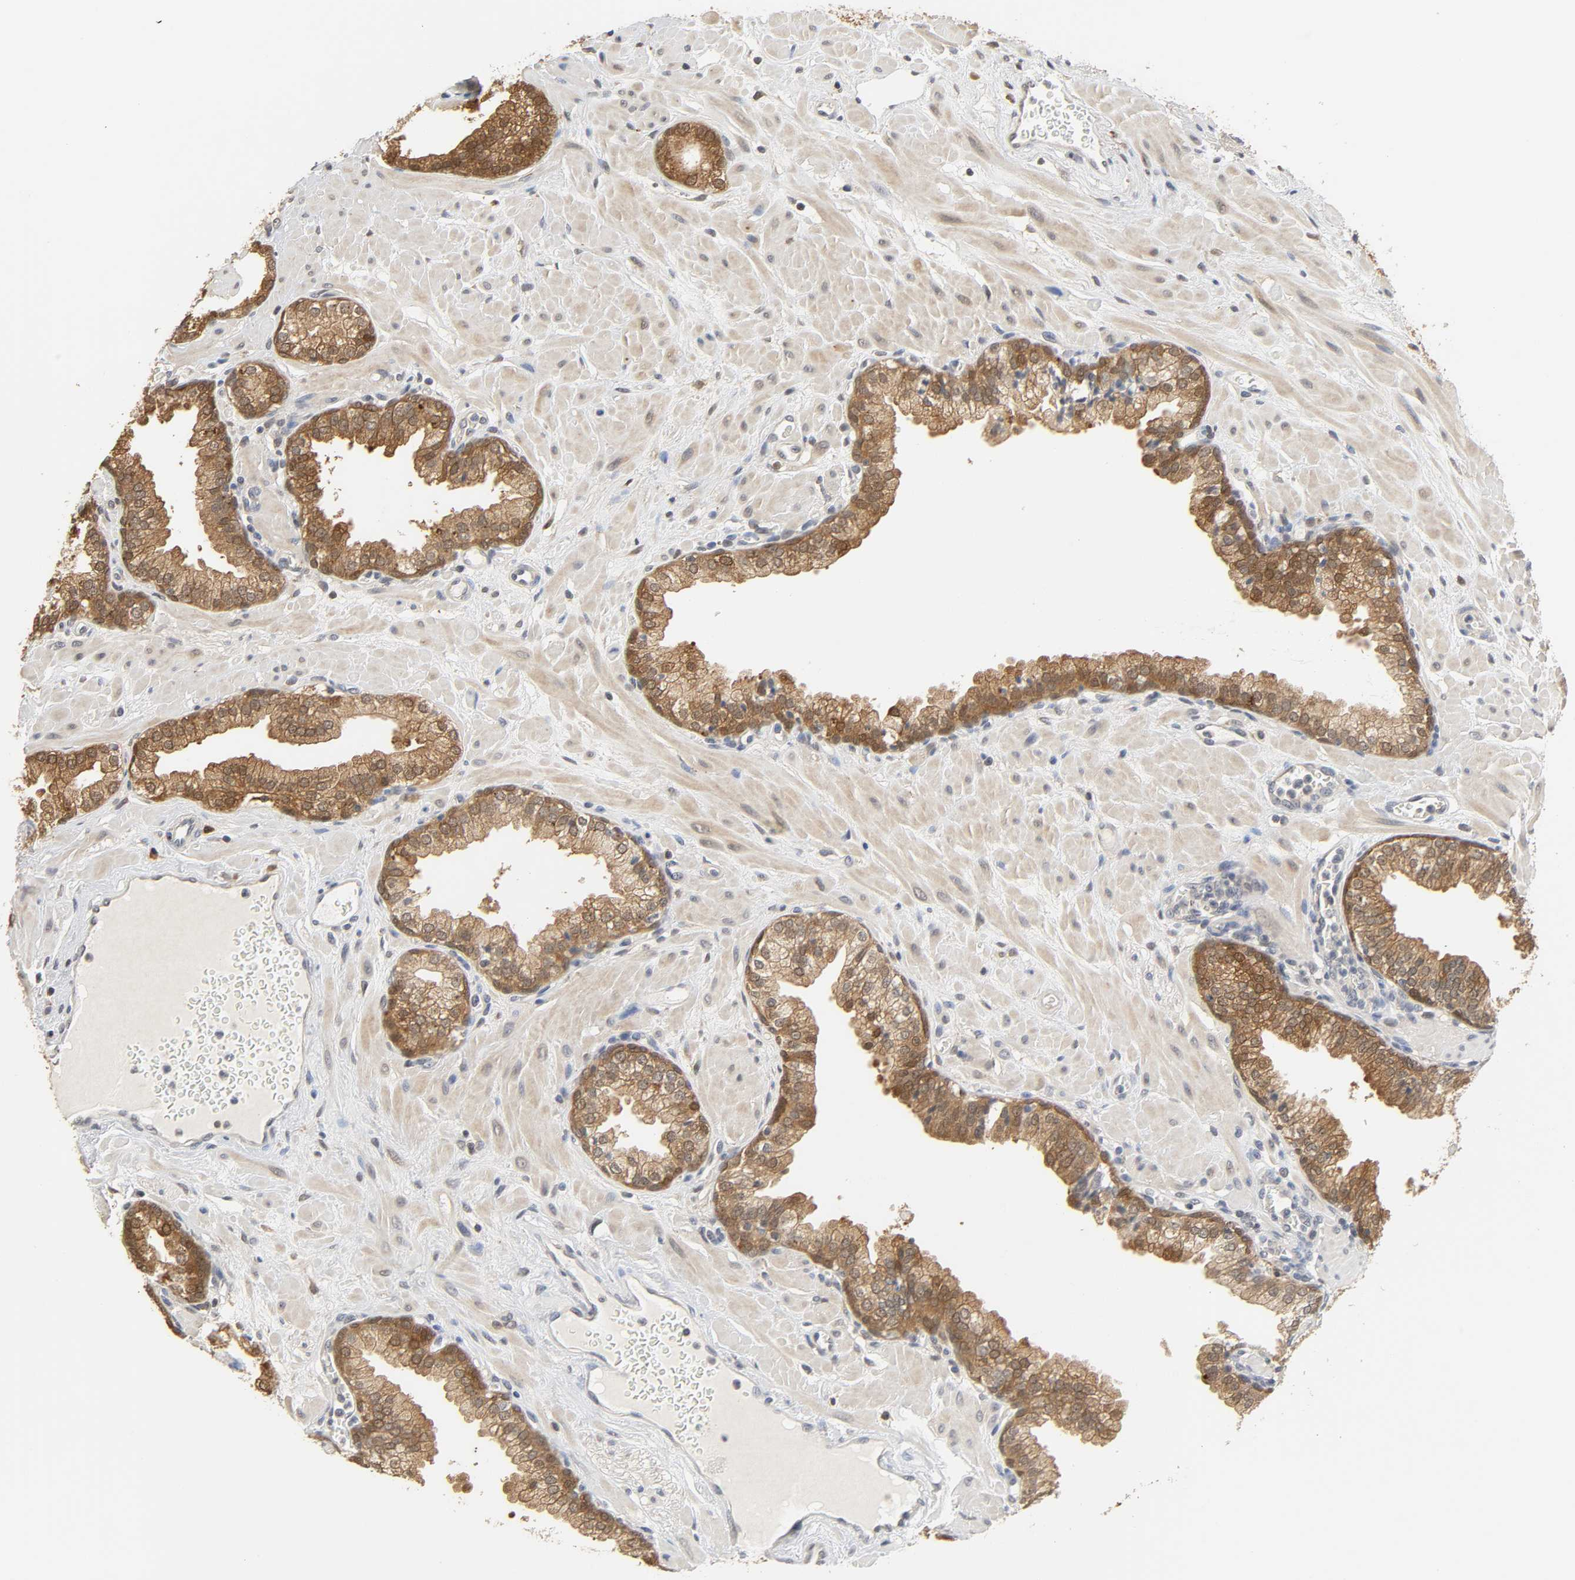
{"staining": {"intensity": "strong", "quantity": ">75%", "location": "cytoplasmic/membranous"}, "tissue": "prostate", "cell_type": "Glandular cells", "image_type": "normal", "snomed": [{"axis": "morphology", "description": "Normal tissue, NOS"}, {"axis": "topography", "description": "Prostate"}], "caption": "Glandular cells show high levels of strong cytoplasmic/membranous staining in approximately >75% of cells in benign human prostate.", "gene": "MIF", "patient": {"sex": "male", "age": 60}}